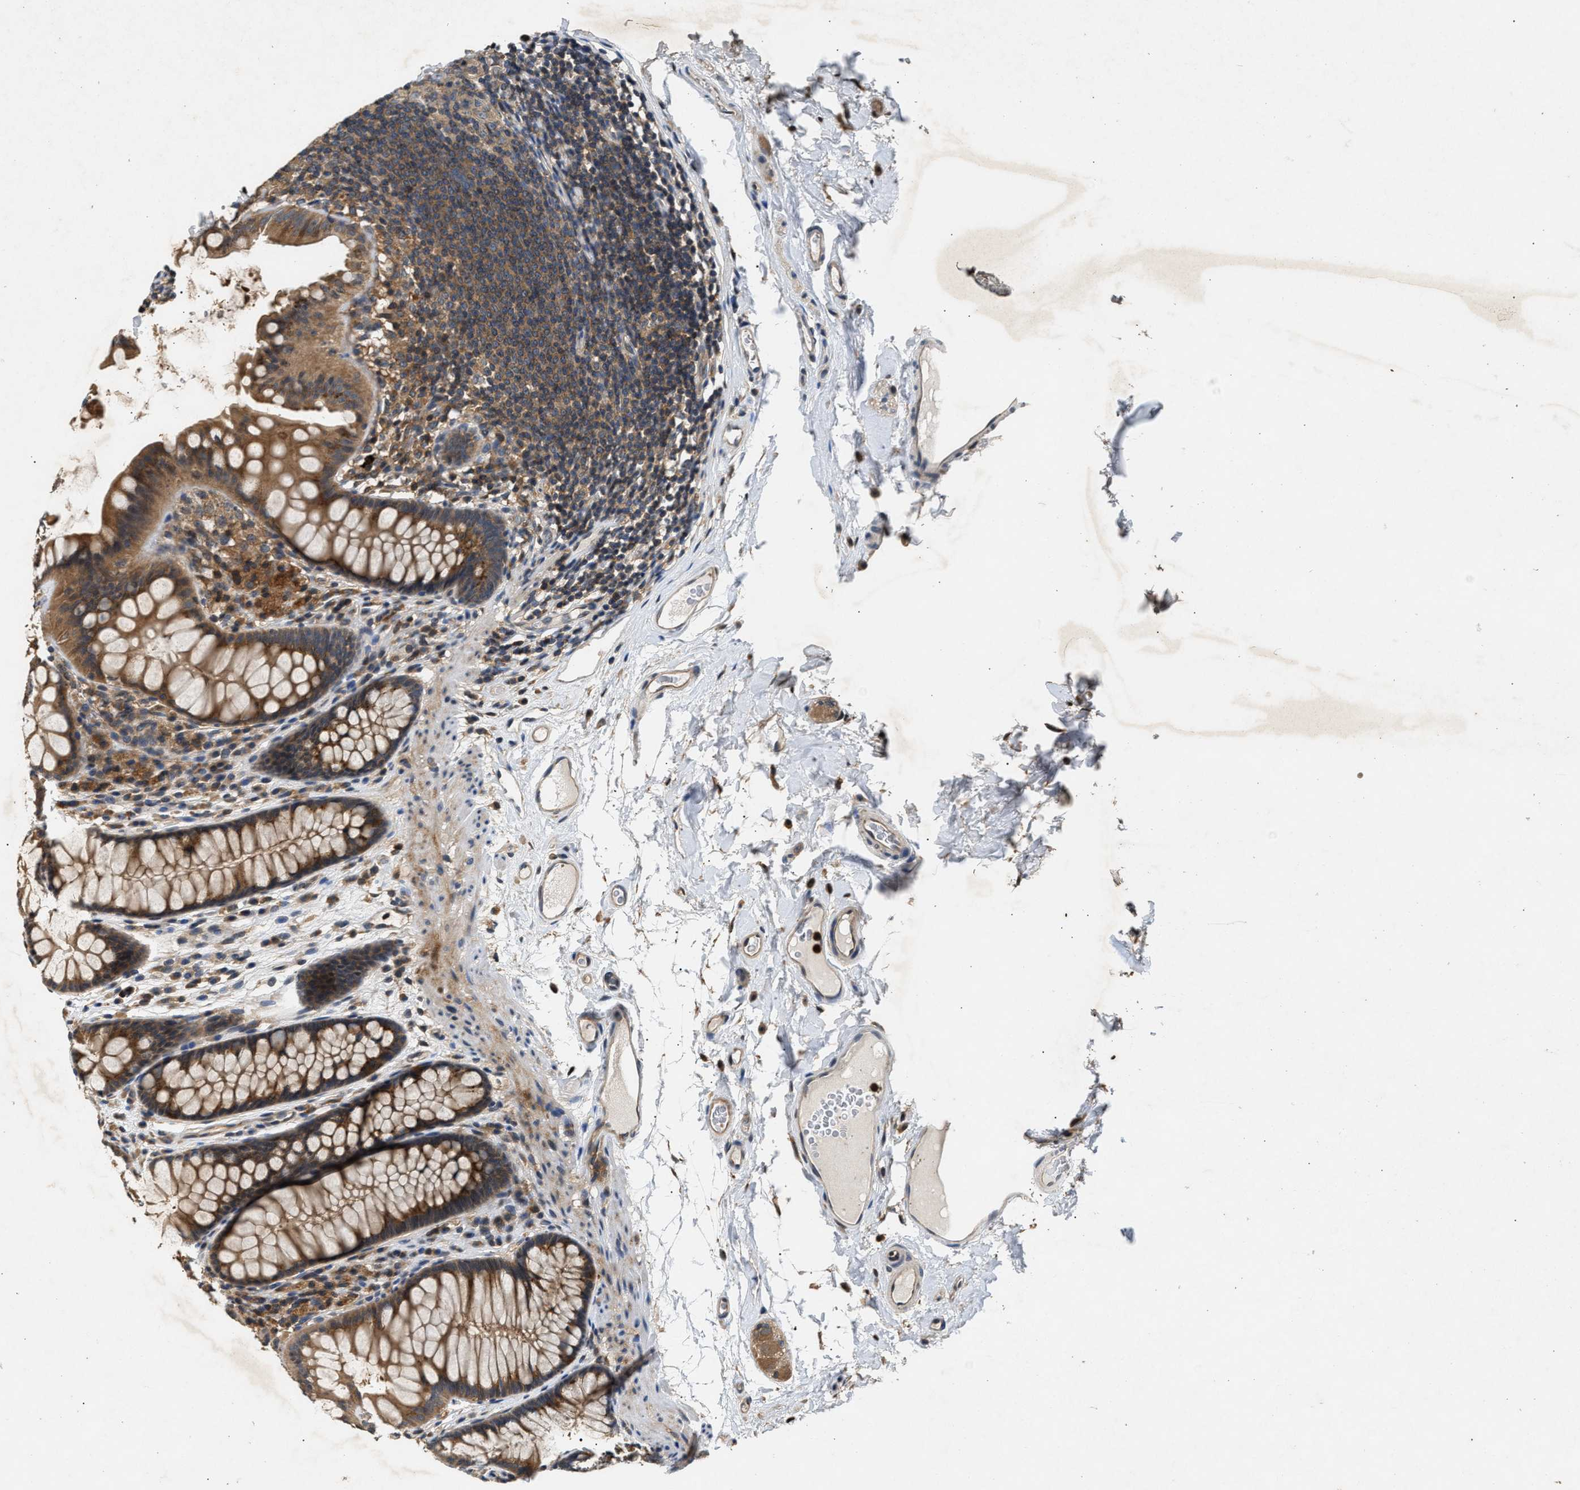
{"staining": {"intensity": "moderate", "quantity": ">75%", "location": "cytoplasmic/membranous"}, "tissue": "colon", "cell_type": "Endothelial cells", "image_type": "normal", "snomed": [{"axis": "morphology", "description": "Normal tissue, NOS"}, {"axis": "topography", "description": "Colon"}], "caption": "Immunohistochemical staining of benign human colon demonstrates moderate cytoplasmic/membranous protein positivity in about >75% of endothelial cells. (DAB (3,3'-diaminobenzidine) = brown stain, brightfield microscopy at high magnification).", "gene": "CHUK", "patient": {"sex": "female", "age": 55}}